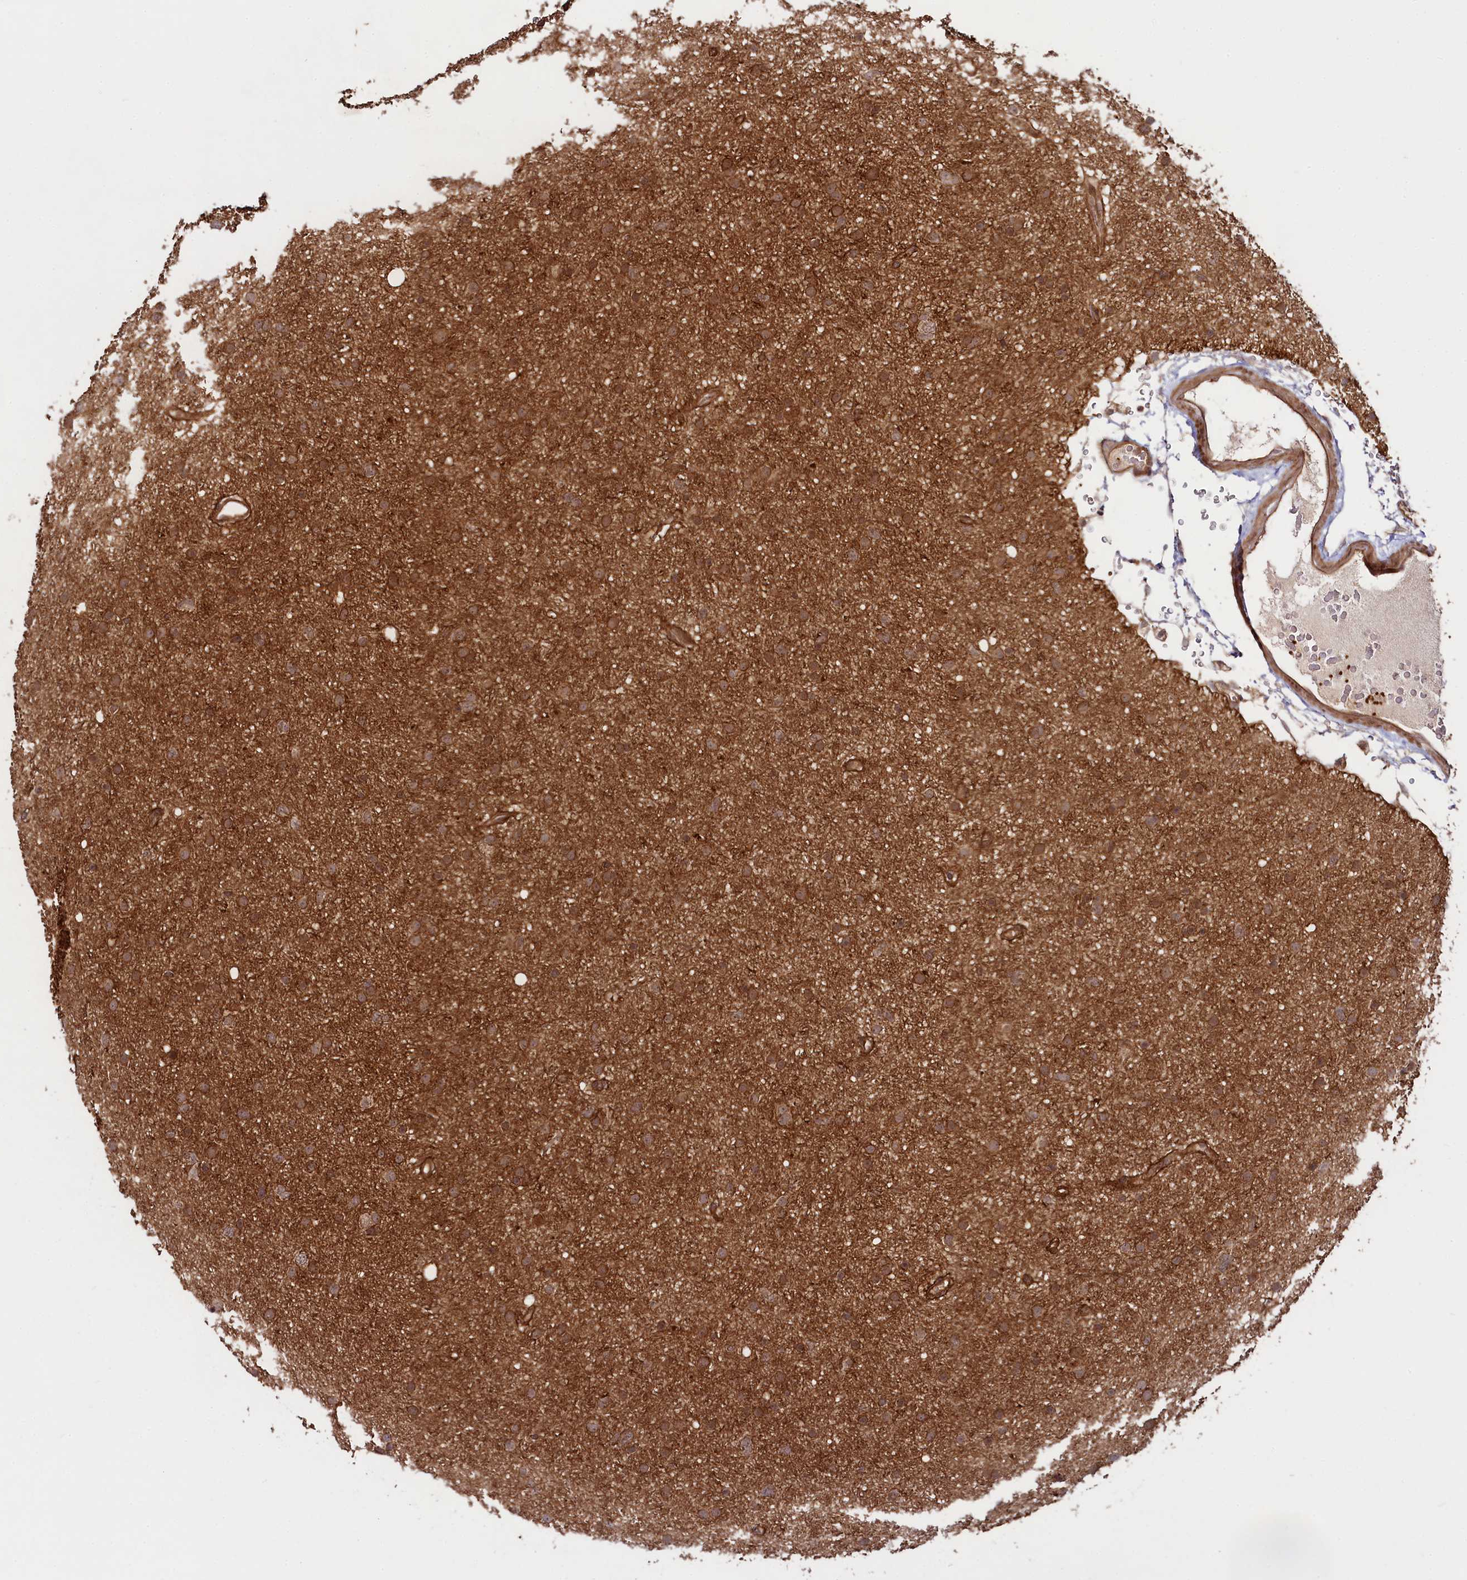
{"staining": {"intensity": "moderate", "quantity": ">75%", "location": "cytoplasmic/membranous"}, "tissue": "glioma", "cell_type": "Tumor cells", "image_type": "cancer", "snomed": [{"axis": "morphology", "description": "Glioma, malignant, Low grade"}, {"axis": "topography", "description": "Cerebral cortex"}], "caption": "Human low-grade glioma (malignant) stained for a protein (brown) reveals moderate cytoplasmic/membranous positive expression in approximately >75% of tumor cells.", "gene": "SVIP", "patient": {"sex": "female", "age": 39}}